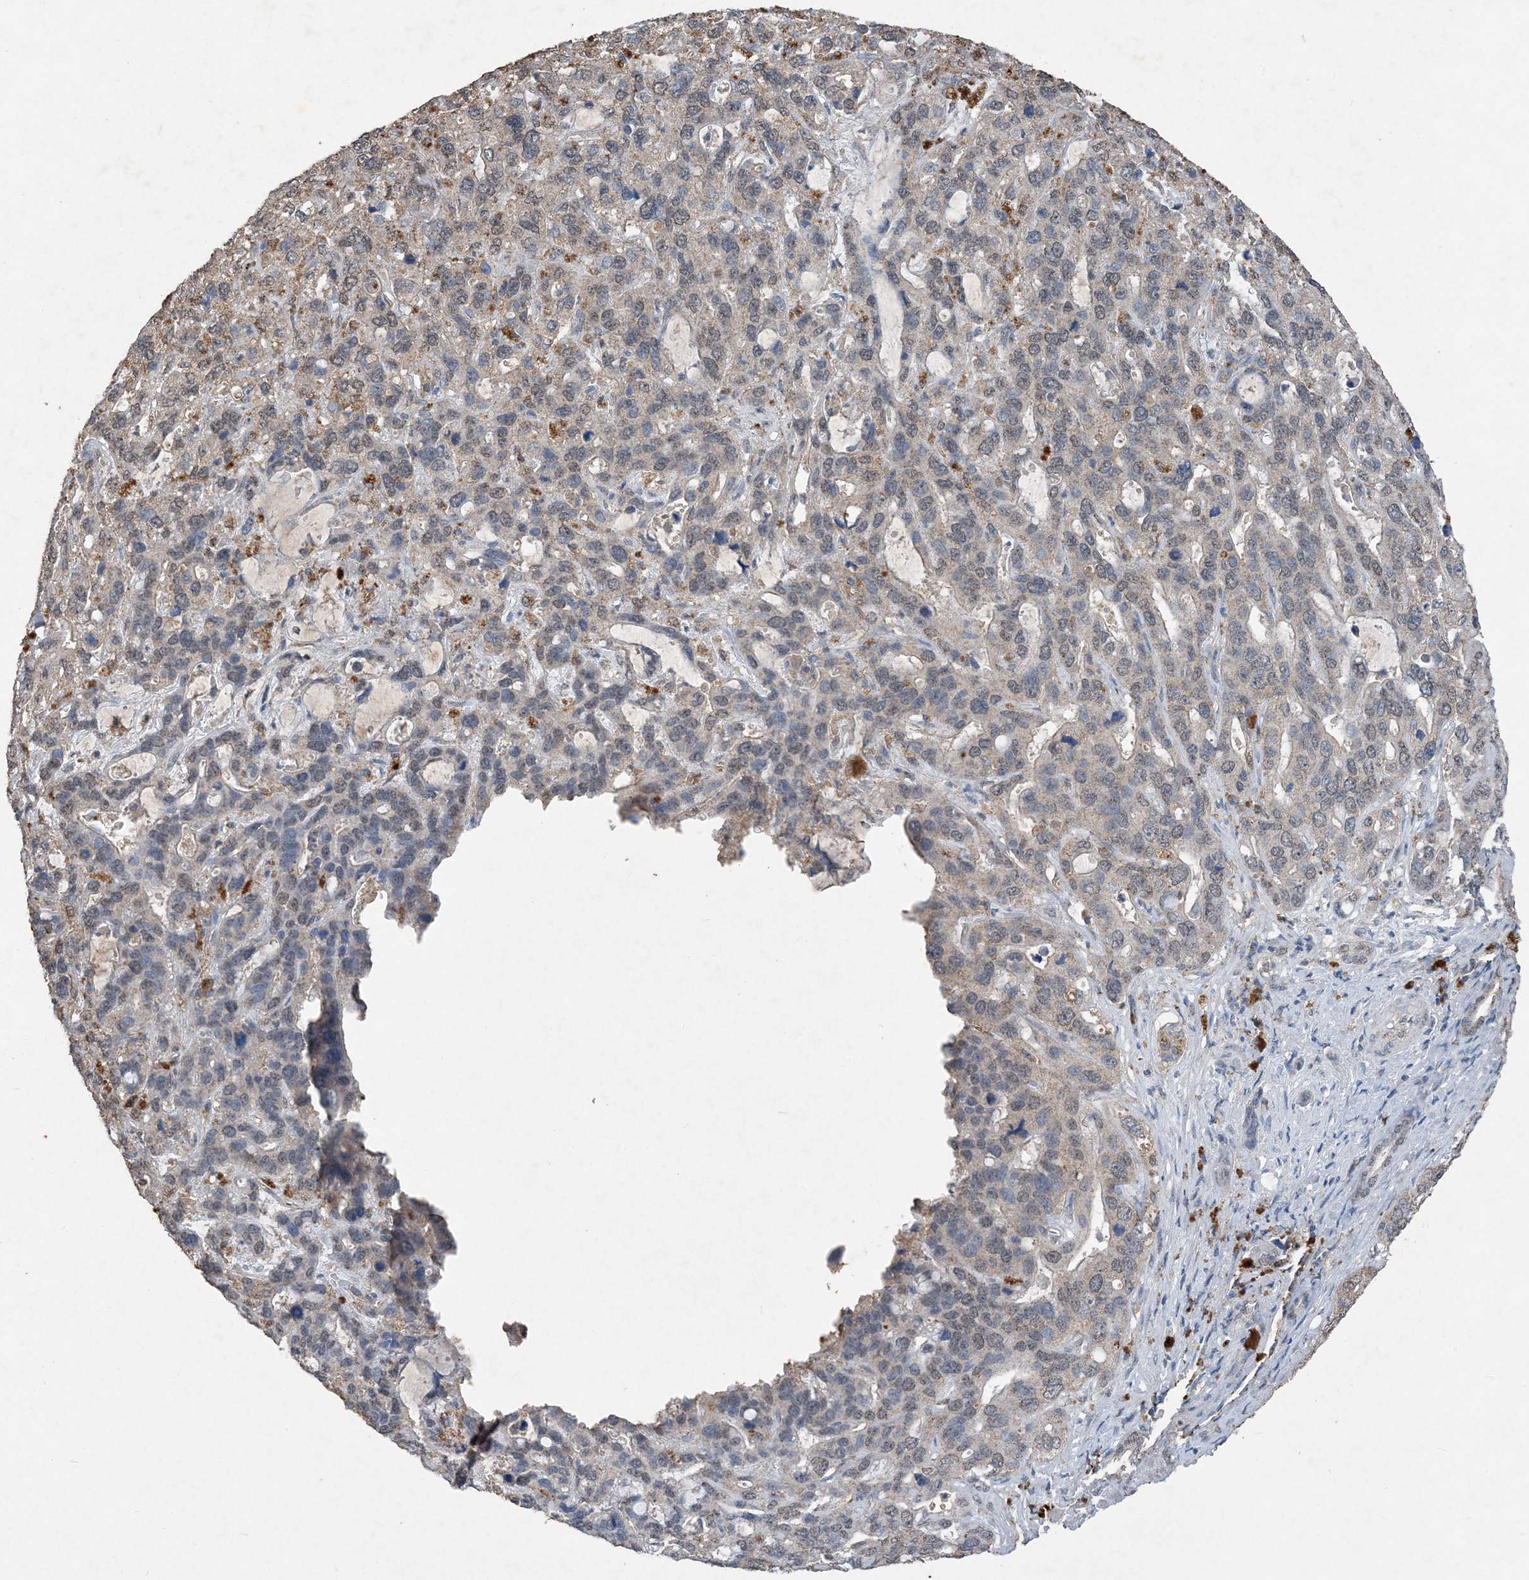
{"staining": {"intensity": "weak", "quantity": "<25%", "location": "cytoplasmic/membranous"}, "tissue": "liver cancer", "cell_type": "Tumor cells", "image_type": "cancer", "snomed": [{"axis": "morphology", "description": "Cholangiocarcinoma"}, {"axis": "topography", "description": "Liver"}], "caption": "The IHC image has no significant staining in tumor cells of liver cholangiocarcinoma tissue.", "gene": "FCN3", "patient": {"sex": "female", "age": 65}}